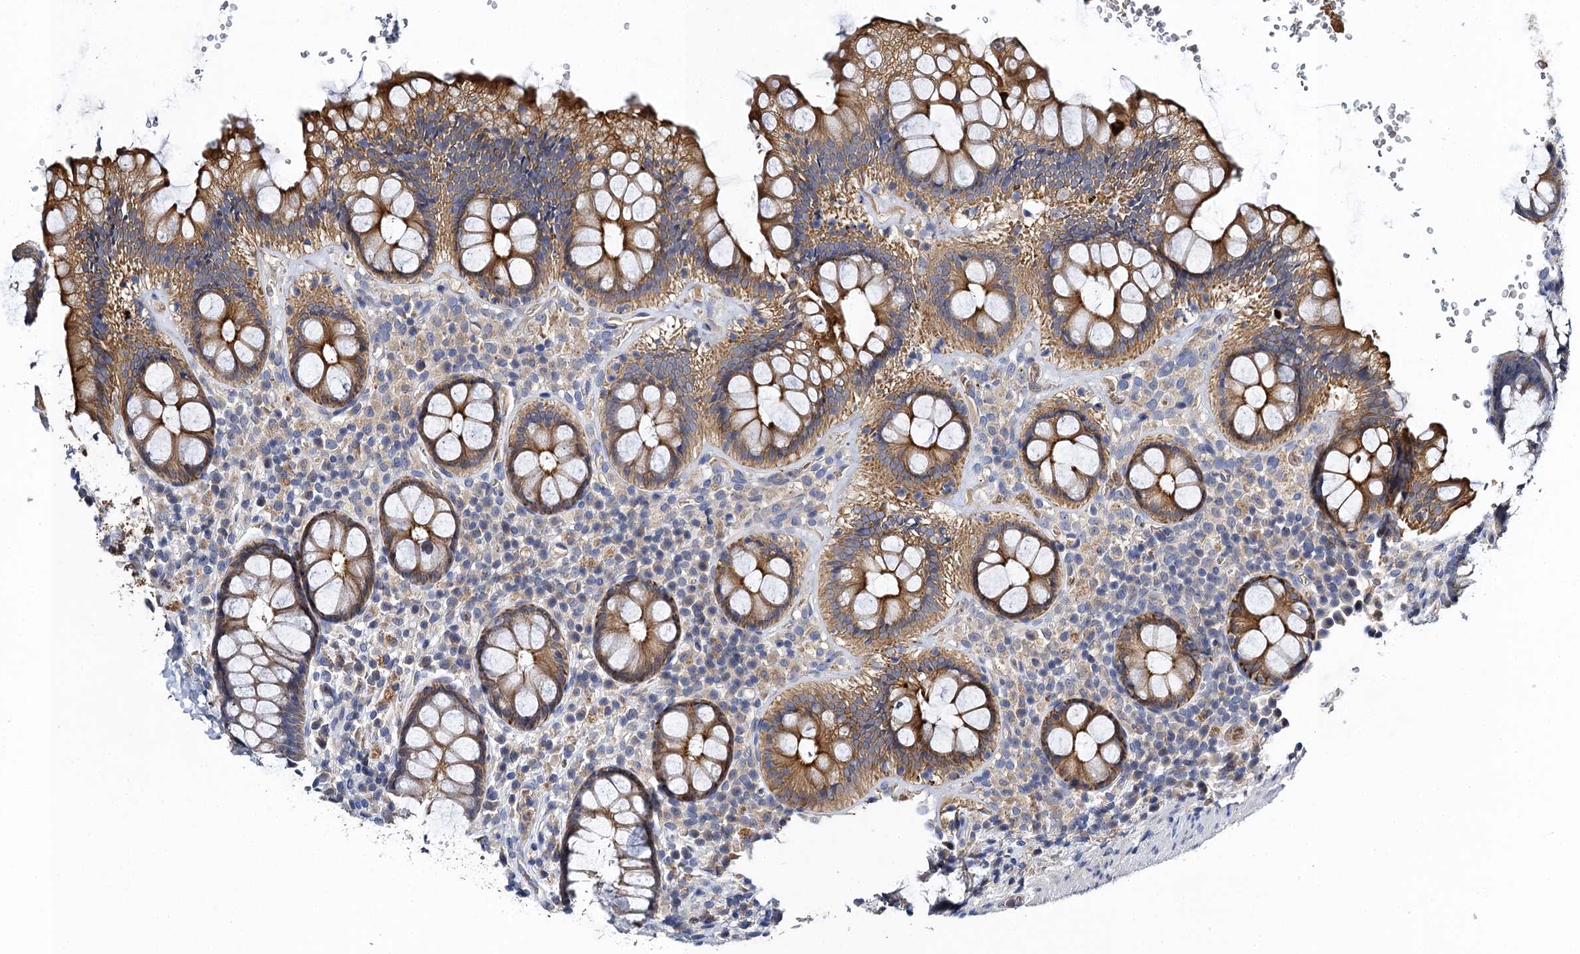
{"staining": {"intensity": "moderate", "quantity": ">75%", "location": "cytoplasmic/membranous"}, "tissue": "rectum", "cell_type": "Glandular cells", "image_type": "normal", "snomed": [{"axis": "morphology", "description": "Normal tissue, NOS"}, {"axis": "topography", "description": "Rectum"}], "caption": "Approximately >75% of glandular cells in normal human rectum show moderate cytoplasmic/membranous protein staining as visualized by brown immunohistochemical staining.", "gene": "SLC11A2", "patient": {"sex": "male", "age": 83}}